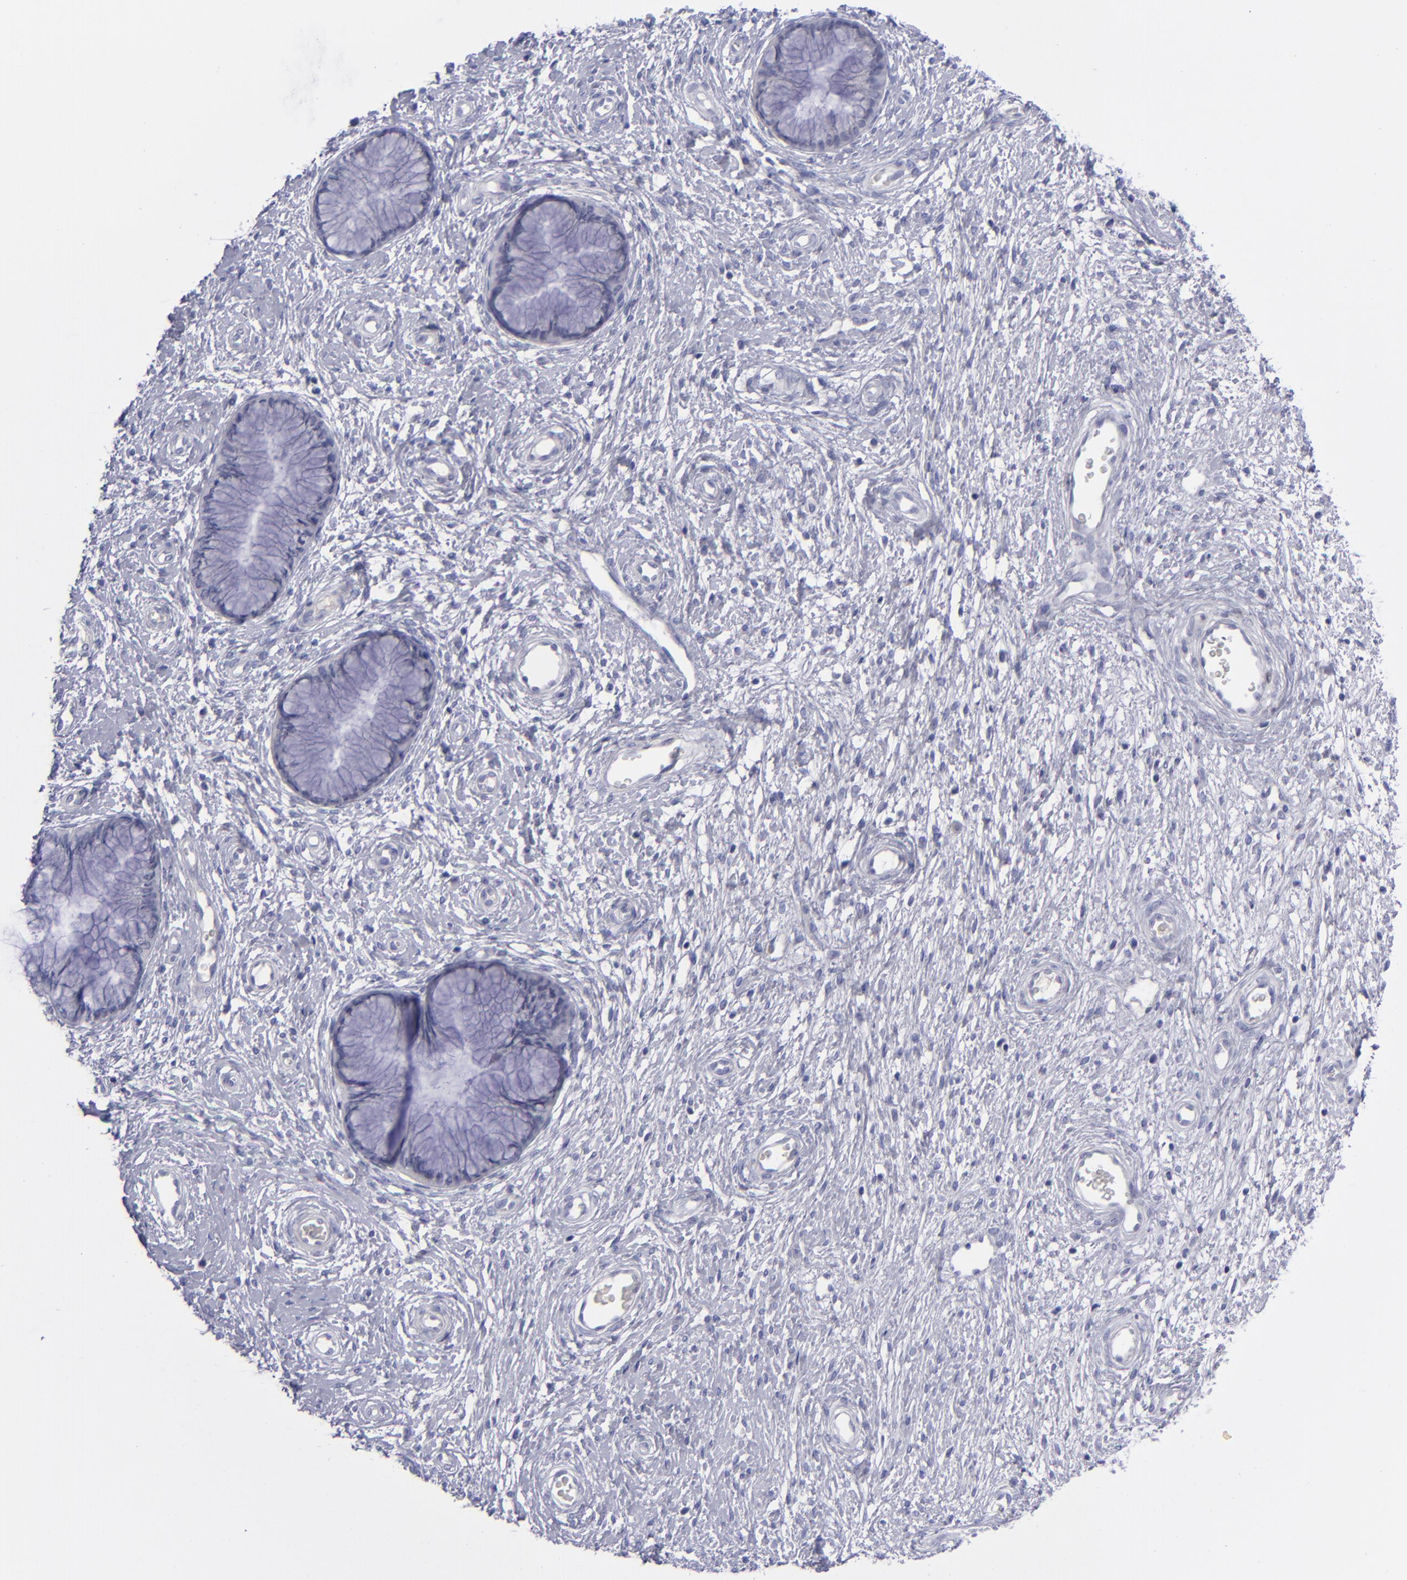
{"staining": {"intensity": "negative", "quantity": "none", "location": "none"}, "tissue": "cervix", "cell_type": "Glandular cells", "image_type": "normal", "snomed": [{"axis": "morphology", "description": "Normal tissue, NOS"}, {"axis": "topography", "description": "Cervix"}], "caption": "This is an immunohistochemistry photomicrograph of unremarkable cervix. There is no positivity in glandular cells.", "gene": "AURKA", "patient": {"sex": "female", "age": 55}}